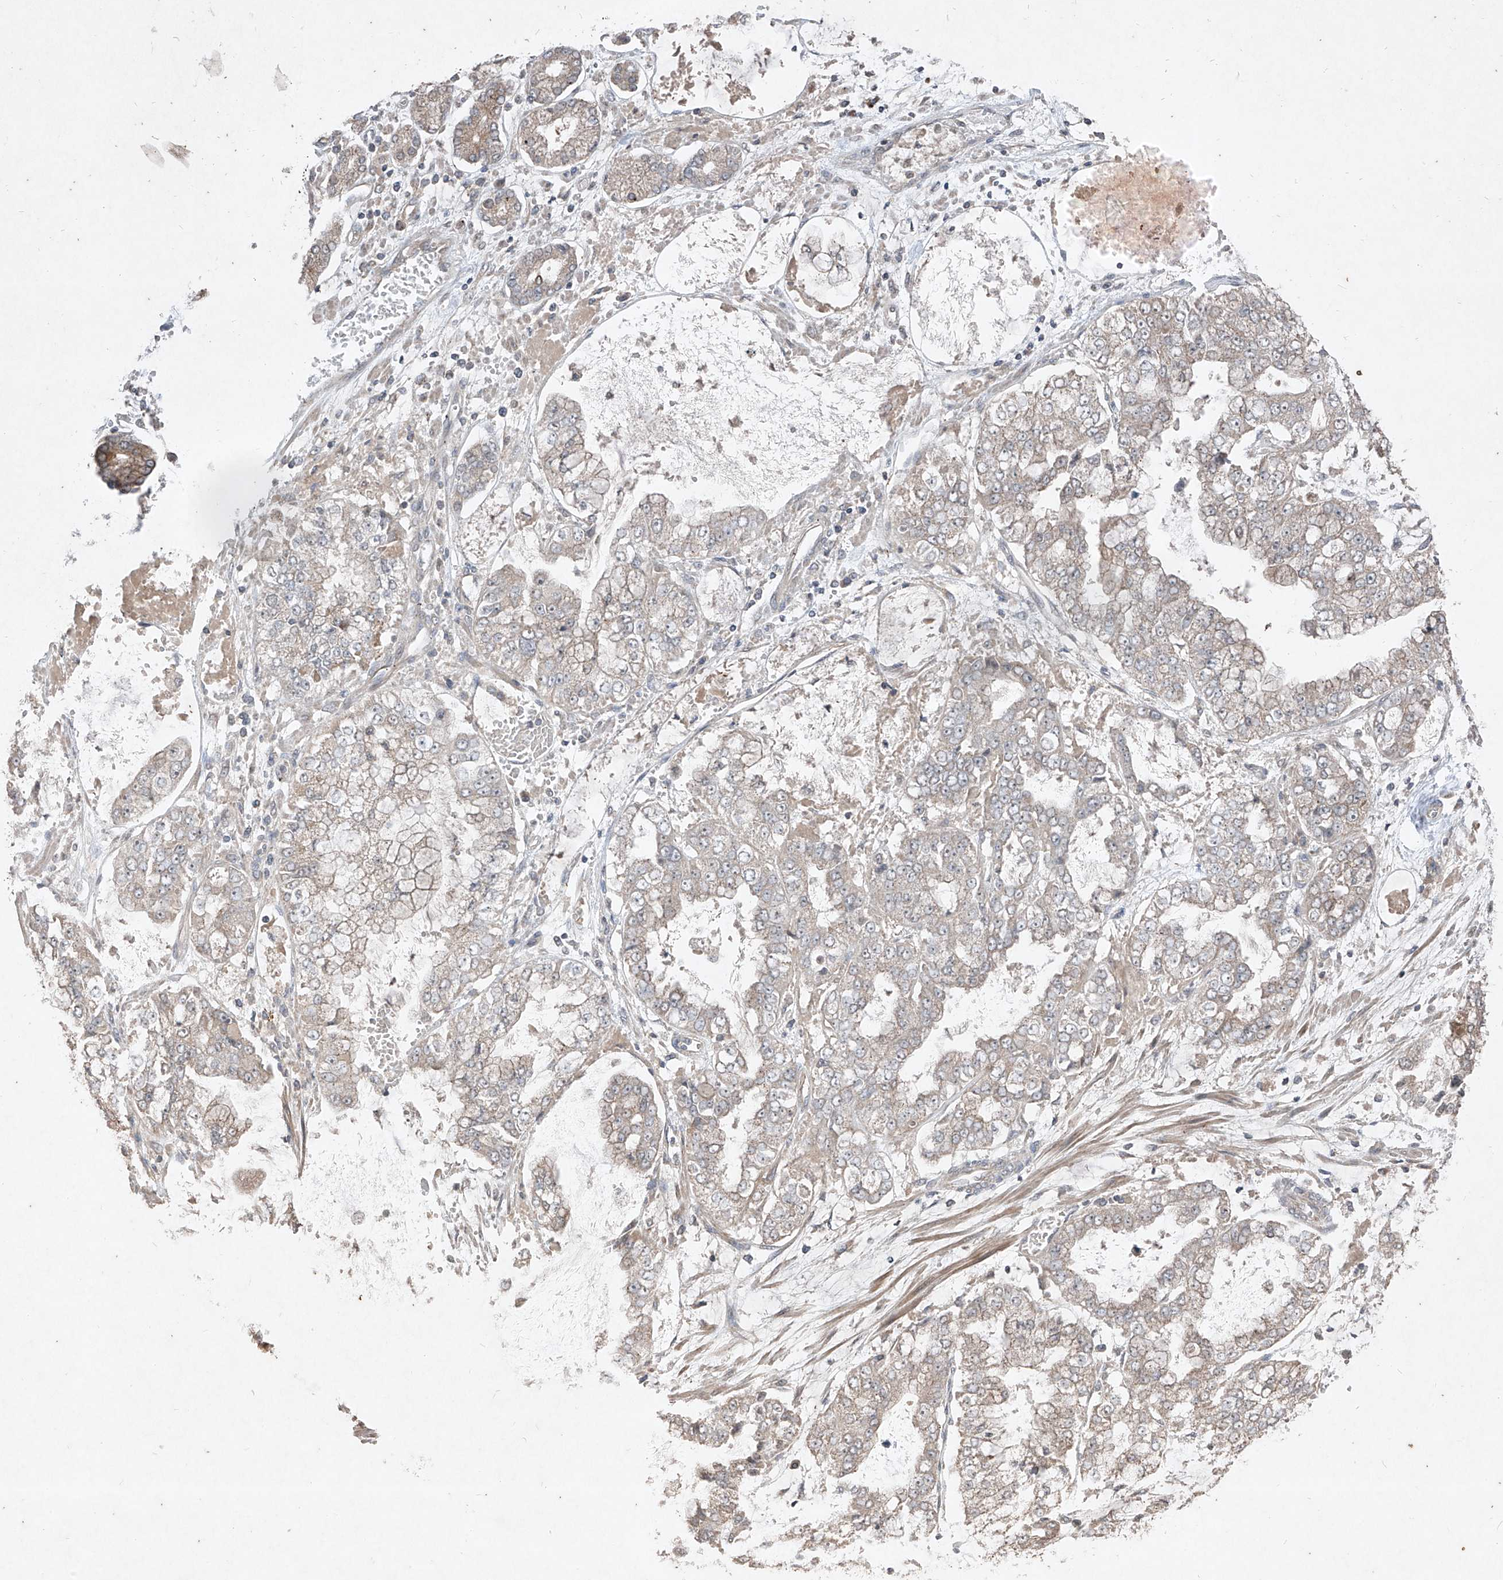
{"staining": {"intensity": "weak", "quantity": "25%-75%", "location": "cytoplasmic/membranous"}, "tissue": "stomach cancer", "cell_type": "Tumor cells", "image_type": "cancer", "snomed": [{"axis": "morphology", "description": "Adenocarcinoma, NOS"}, {"axis": "topography", "description": "Stomach"}], "caption": "Approximately 25%-75% of tumor cells in stomach cancer display weak cytoplasmic/membranous protein staining as visualized by brown immunohistochemical staining.", "gene": "ABCD3", "patient": {"sex": "male", "age": 76}}